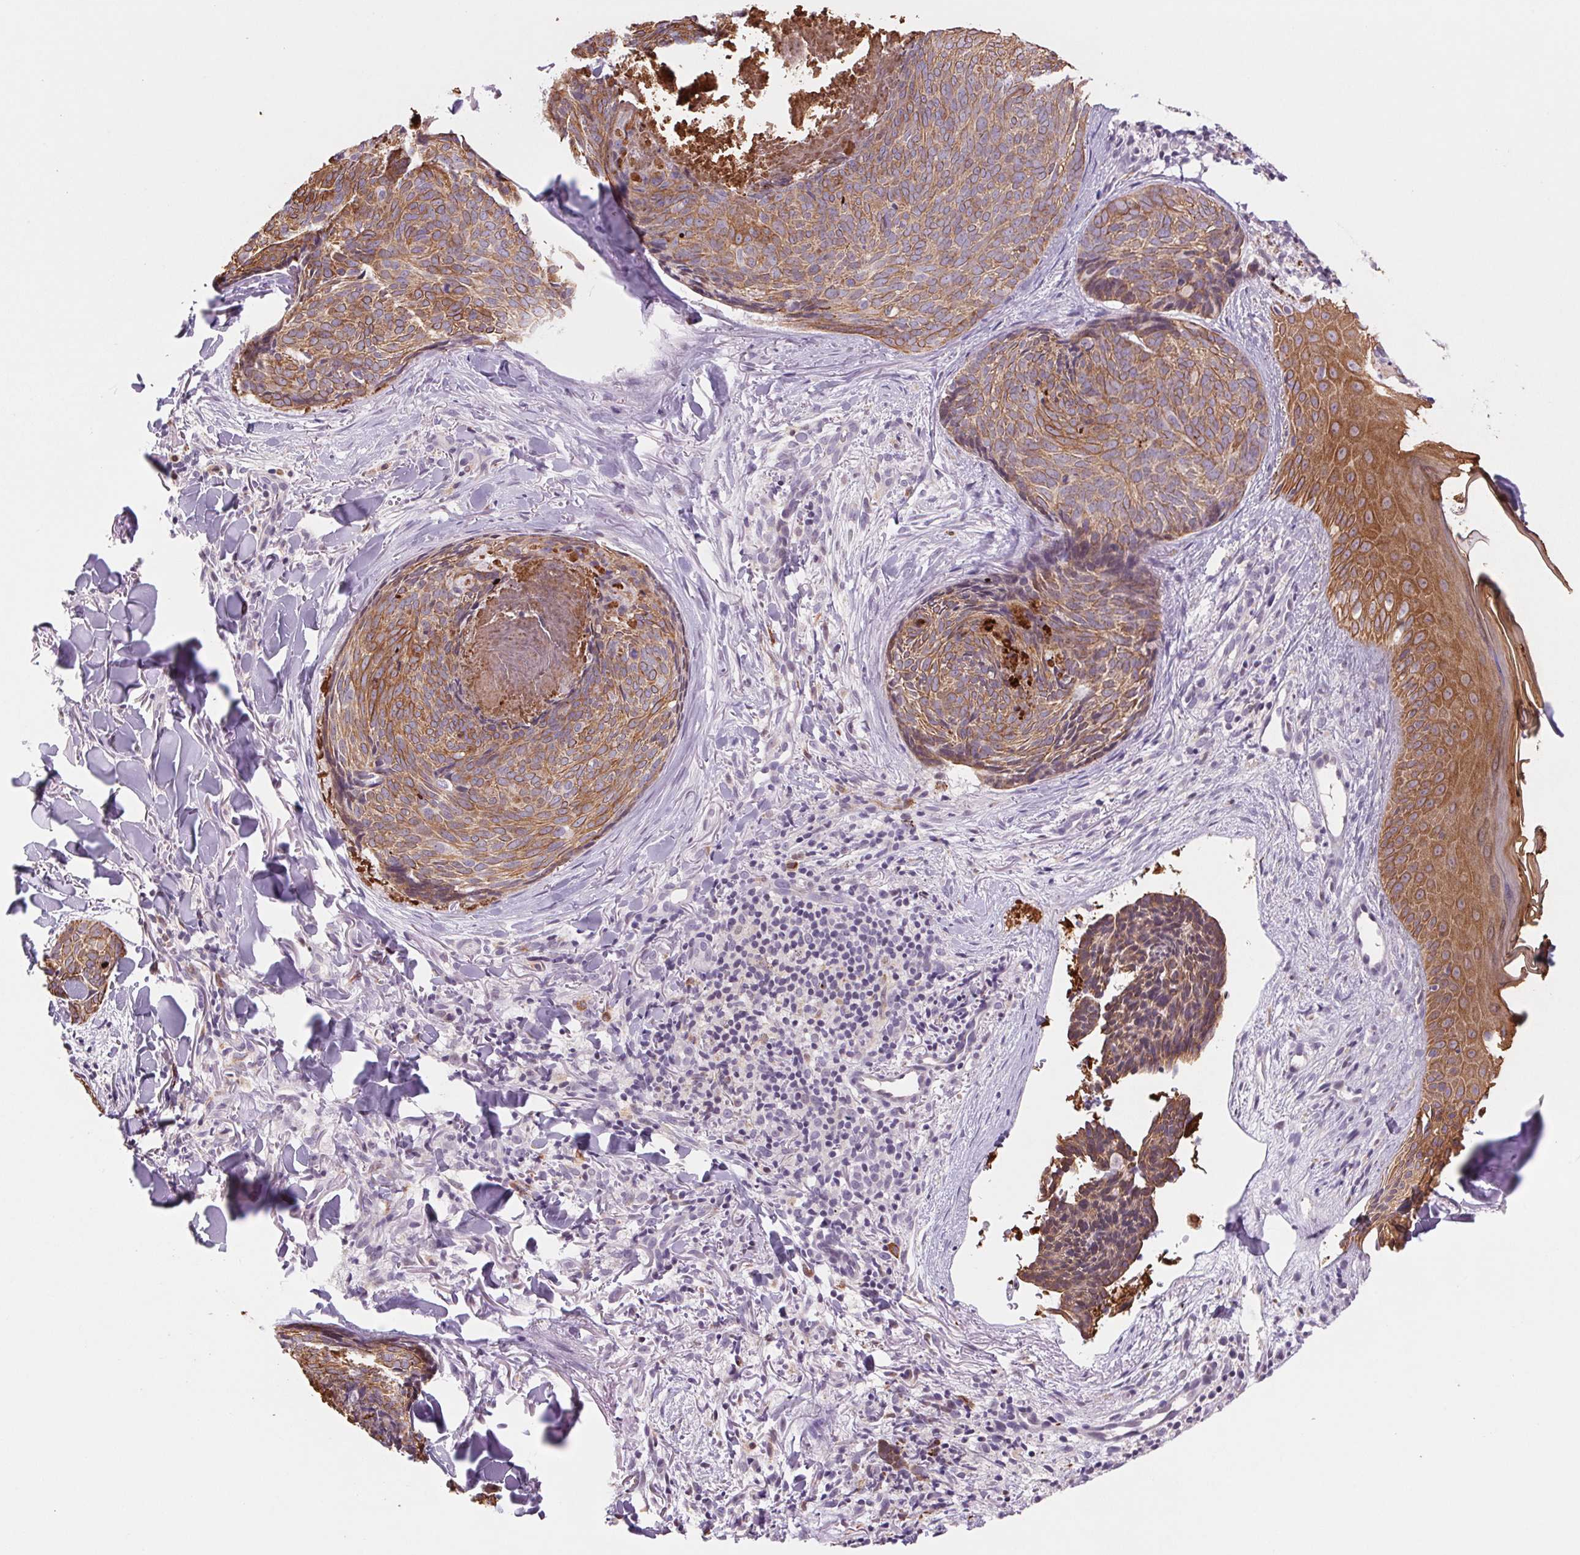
{"staining": {"intensity": "moderate", "quantity": ">75%", "location": "cytoplasmic/membranous"}, "tissue": "skin cancer", "cell_type": "Tumor cells", "image_type": "cancer", "snomed": [{"axis": "morphology", "description": "Basal cell carcinoma"}, {"axis": "topography", "description": "Skin"}], "caption": "A micrograph showing moderate cytoplasmic/membranous staining in approximately >75% of tumor cells in skin cancer (basal cell carcinoma), as visualized by brown immunohistochemical staining.", "gene": "KRT1", "patient": {"sex": "female", "age": 82}}